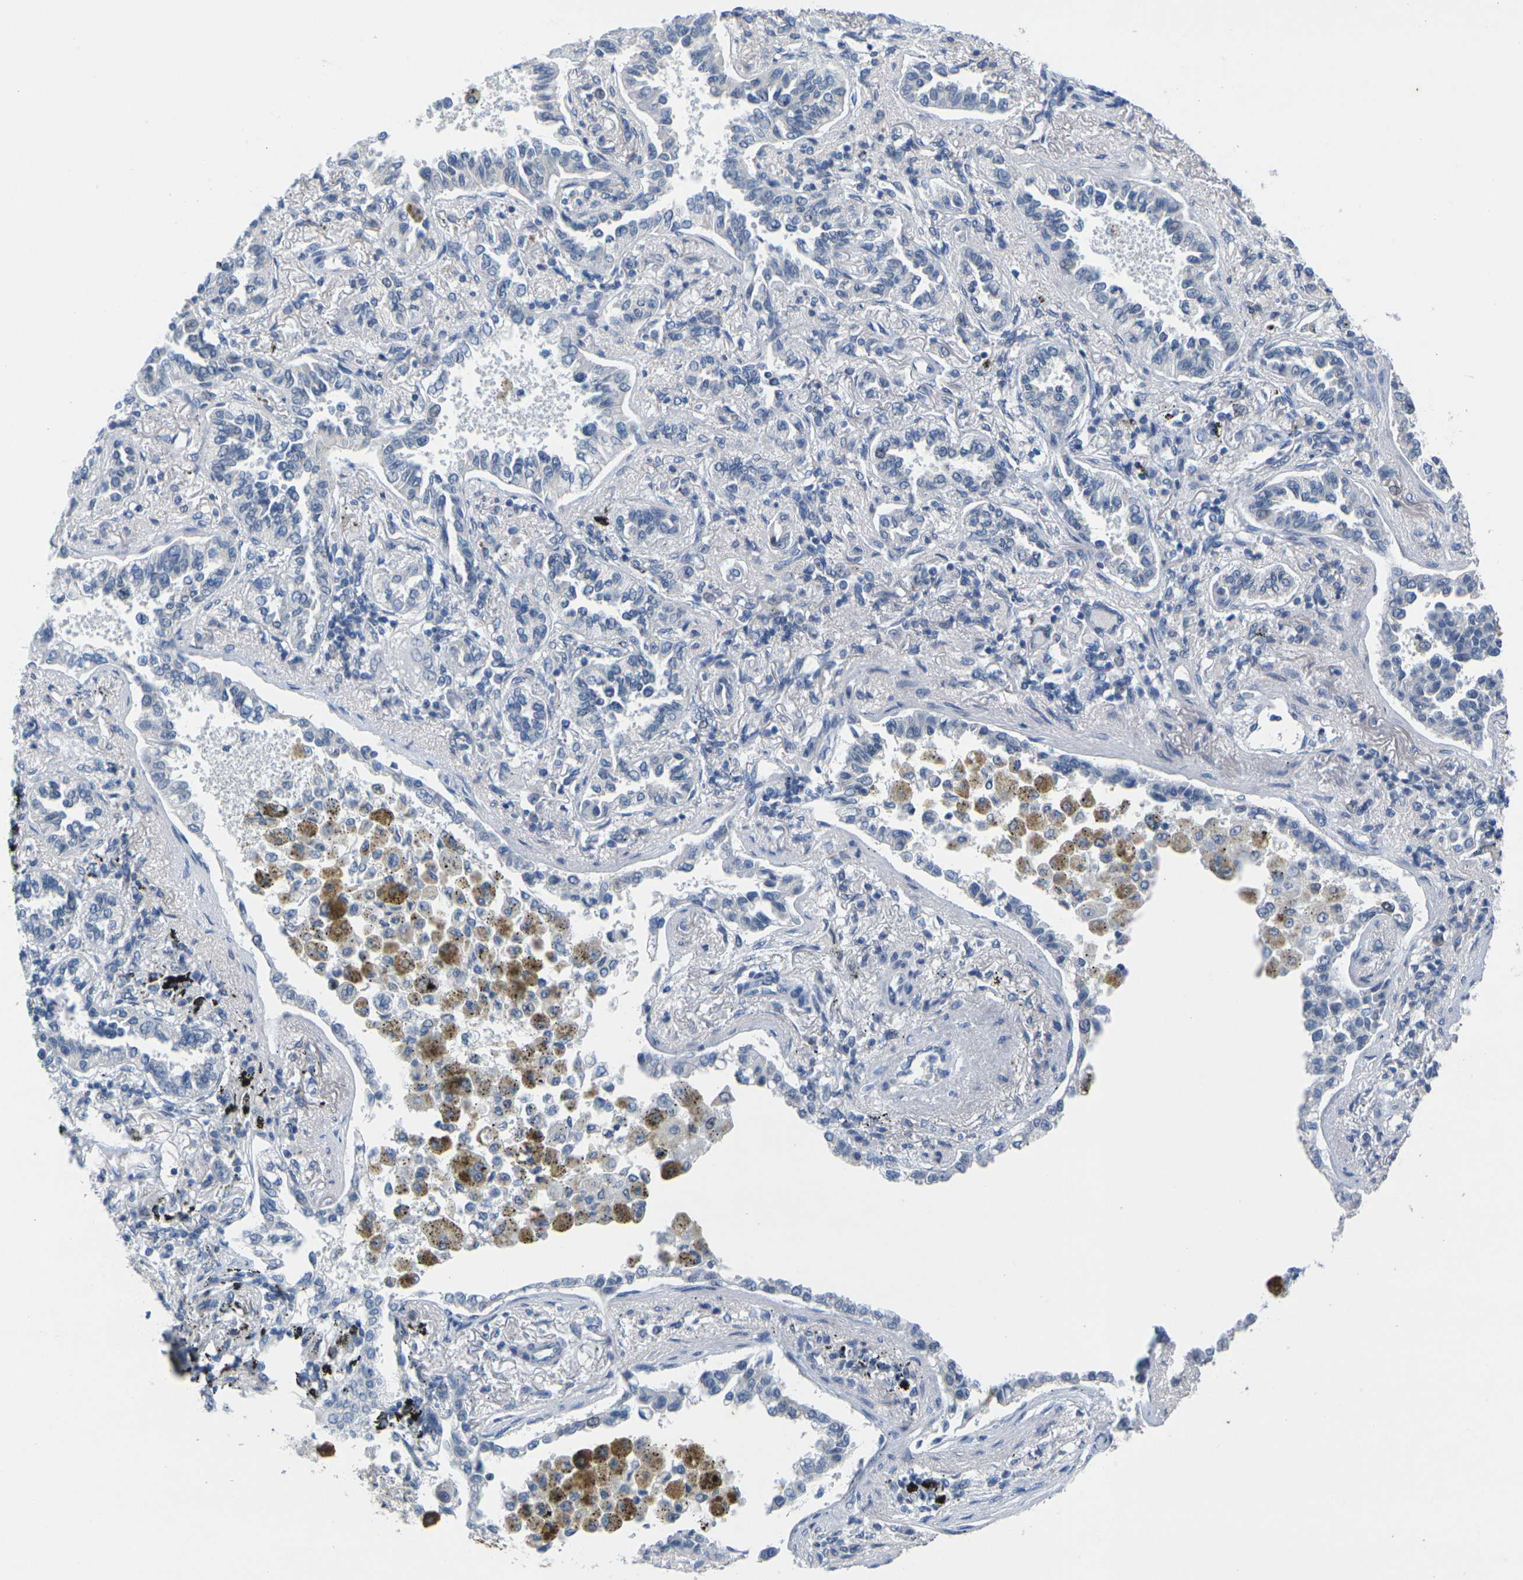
{"staining": {"intensity": "negative", "quantity": "none", "location": "none"}, "tissue": "lung cancer", "cell_type": "Tumor cells", "image_type": "cancer", "snomed": [{"axis": "morphology", "description": "Normal tissue, NOS"}, {"axis": "morphology", "description": "Adenocarcinoma, NOS"}, {"axis": "topography", "description": "Lung"}], "caption": "There is no significant expression in tumor cells of lung cancer.", "gene": "CDK2", "patient": {"sex": "male", "age": 59}}